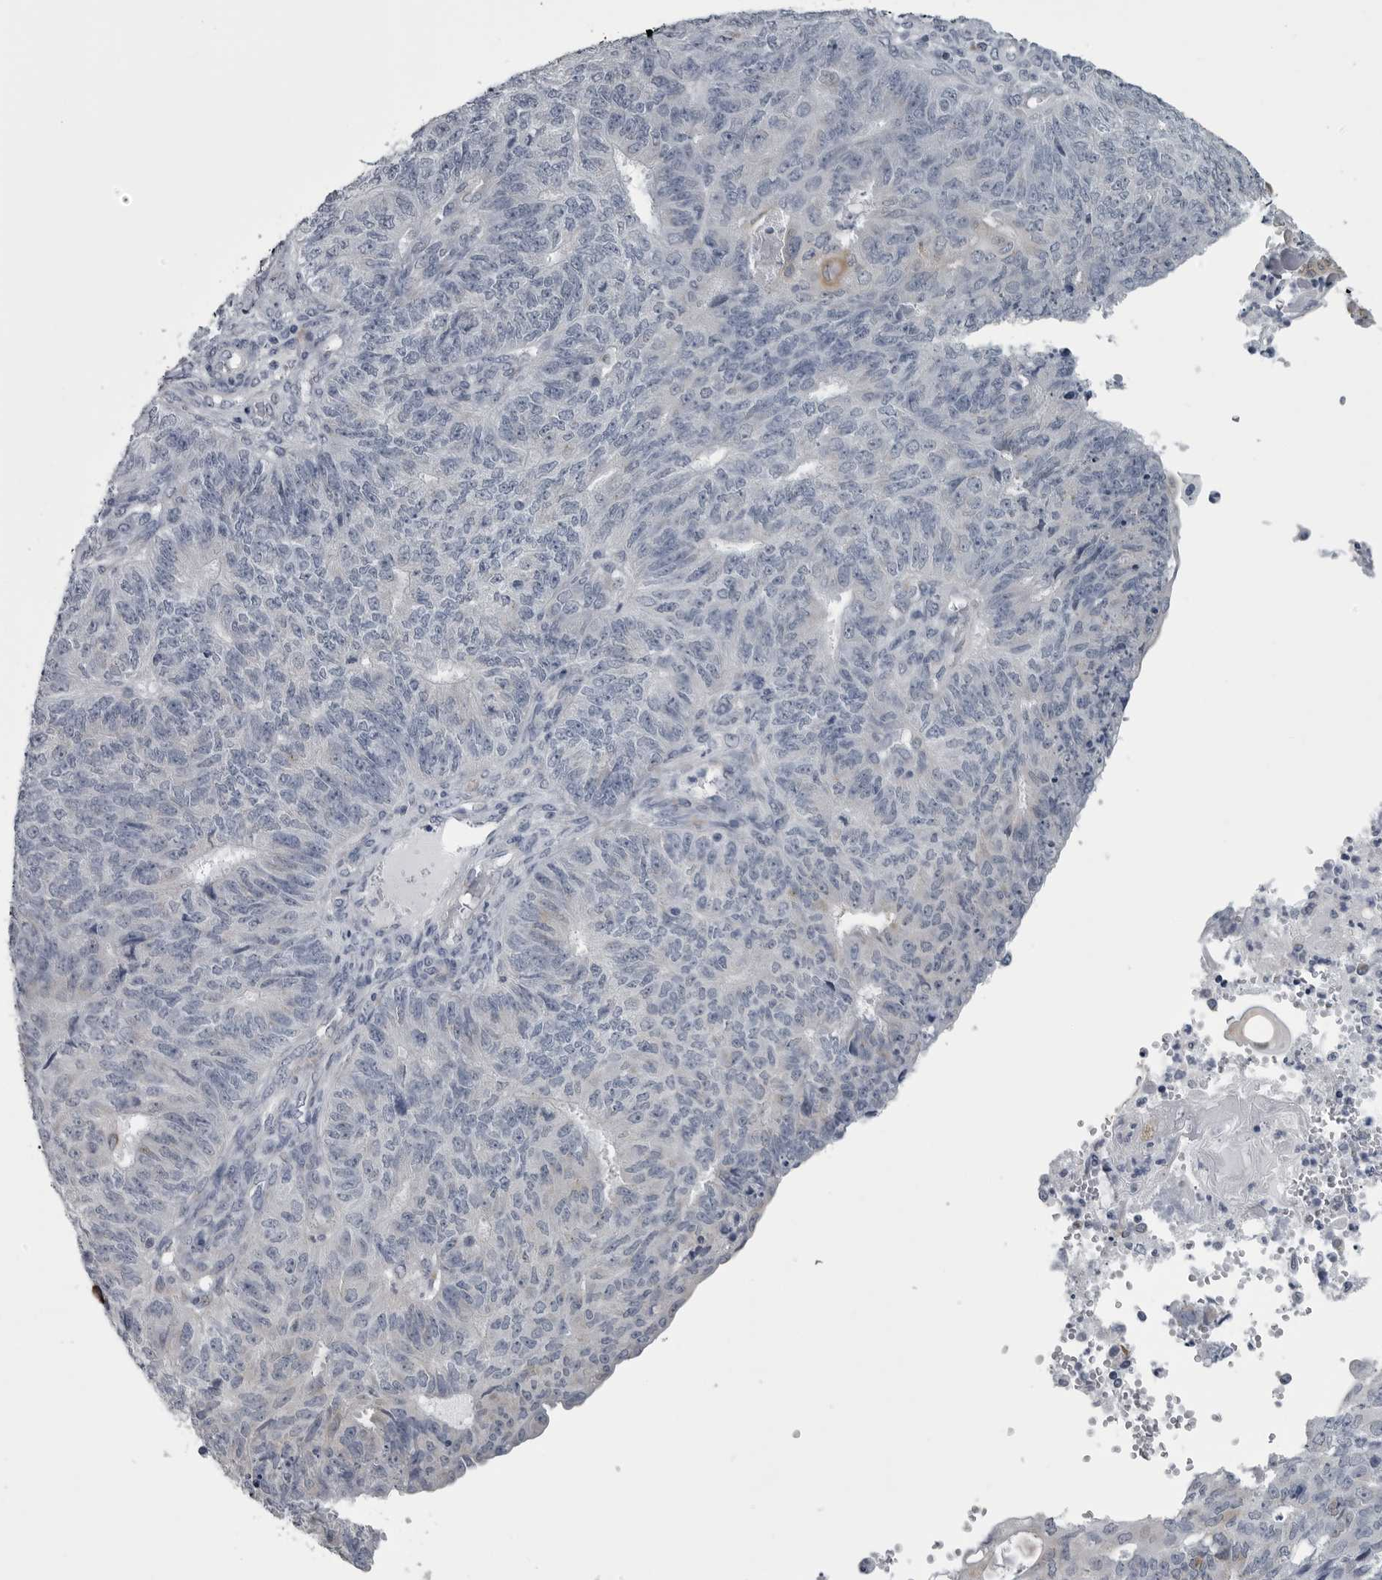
{"staining": {"intensity": "moderate", "quantity": "<25%", "location": "cytoplasmic/membranous"}, "tissue": "endometrial cancer", "cell_type": "Tumor cells", "image_type": "cancer", "snomed": [{"axis": "morphology", "description": "Adenocarcinoma, NOS"}, {"axis": "topography", "description": "Endometrium"}], "caption": "The image shows staining of adenocarcinoma (endometrial), revealing moderate cytoplasmic/membranous protein expression (brown color) within tumor cells.", "gene": "MYOC", "patient": {"sex": "female", "age": 32}}